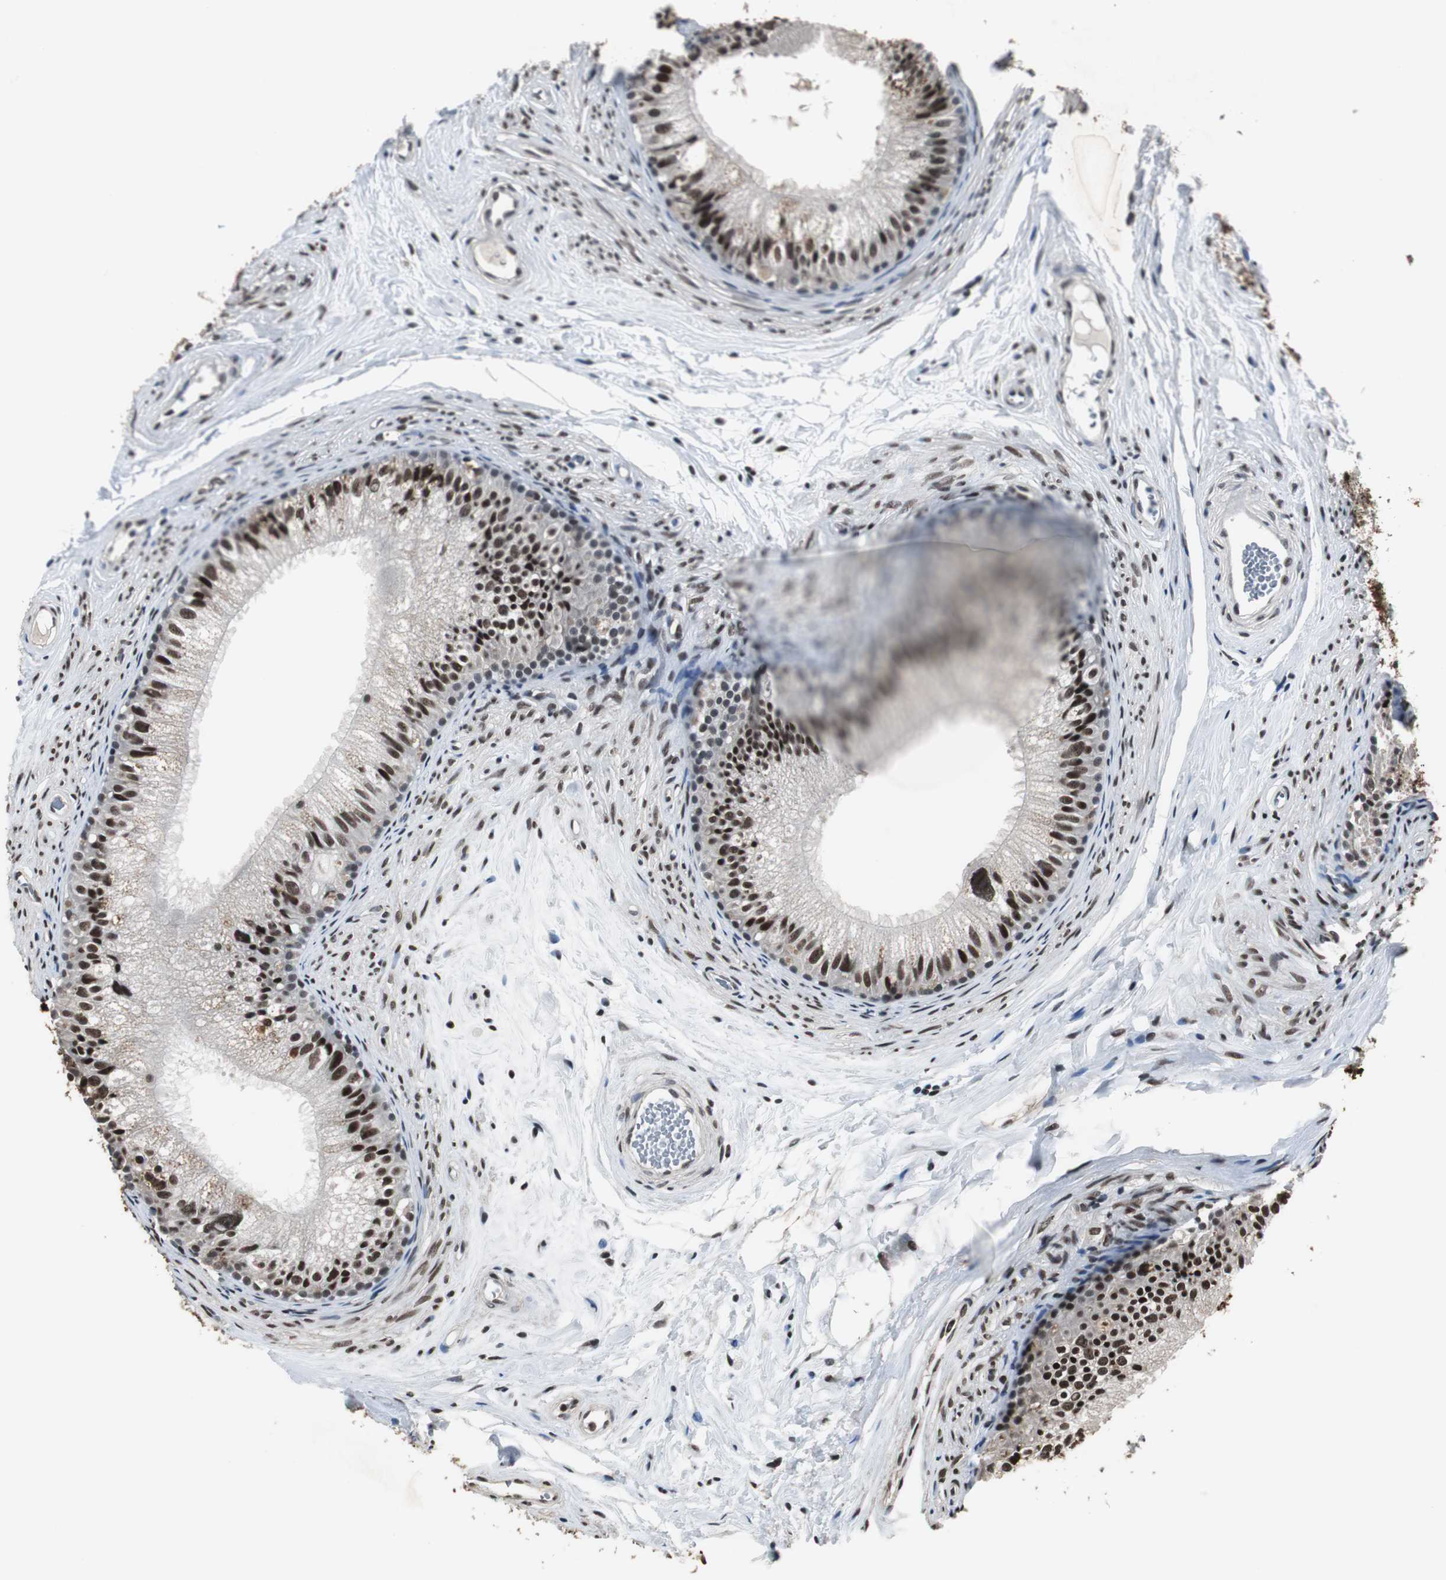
{"staining": {"intensity": "strong", "quantity": ">75%", "location": "cytoplasmic/membranous"}, "tissue": "epididymis", "cell_type": "Glandular cells", "image_type": "normal", "snomed": [{"axis": "morphology", "description": "Normal tissue, NOS"}, {"axis": "topography", "description": "Epididymis"}], "caption": "Strong cytoplasmic/membranous protein expression is appreciated in about >75% of glandular cells in epididymis. Nuclei are stained in blue.", "gene": "MKX", "patient": {"sex": "male", "age": 56}}